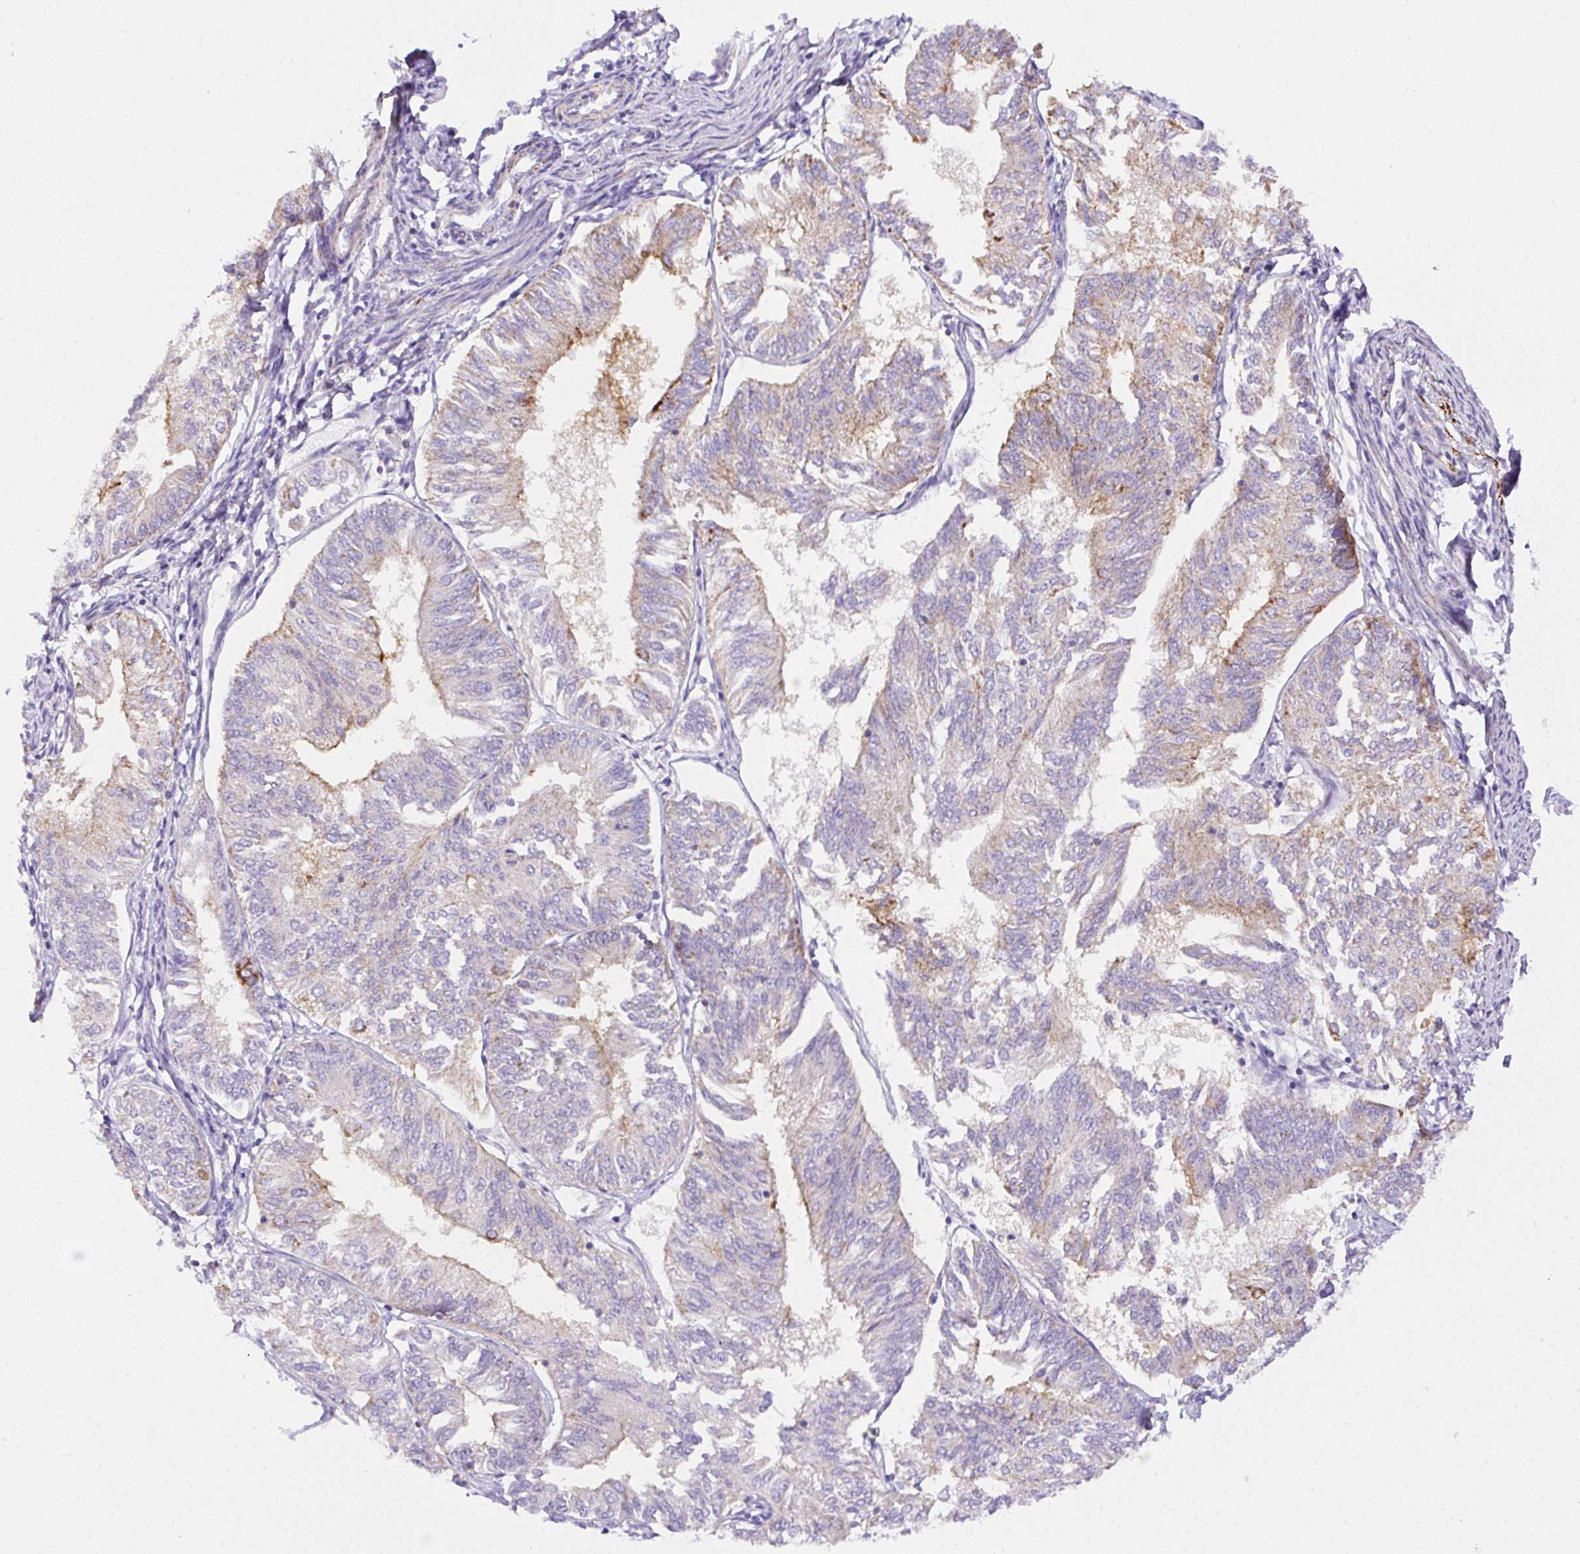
{"staining": {"intensity": "moderate", "quantity": "<25%", "location": "cytoplasmic/membranous"}, "tissue": "endometrial cancer", "cell_type": "Tumor cells", "image_type": "cancer", "snomed": [{"axis": "morphology", "description": "Adenocarcinoma, NOS"}, {"axis": "topography", "description": "Endometrium"}], "caption": "Immunohistochemical staining of endometrial cancer displays low levels of moderate cytoplasmic/membranous staining in about <25% of tumor cells. Nuclei are stained in blue.", "gene": "NF1", "patient": {"sex": "female", "age": 58}}